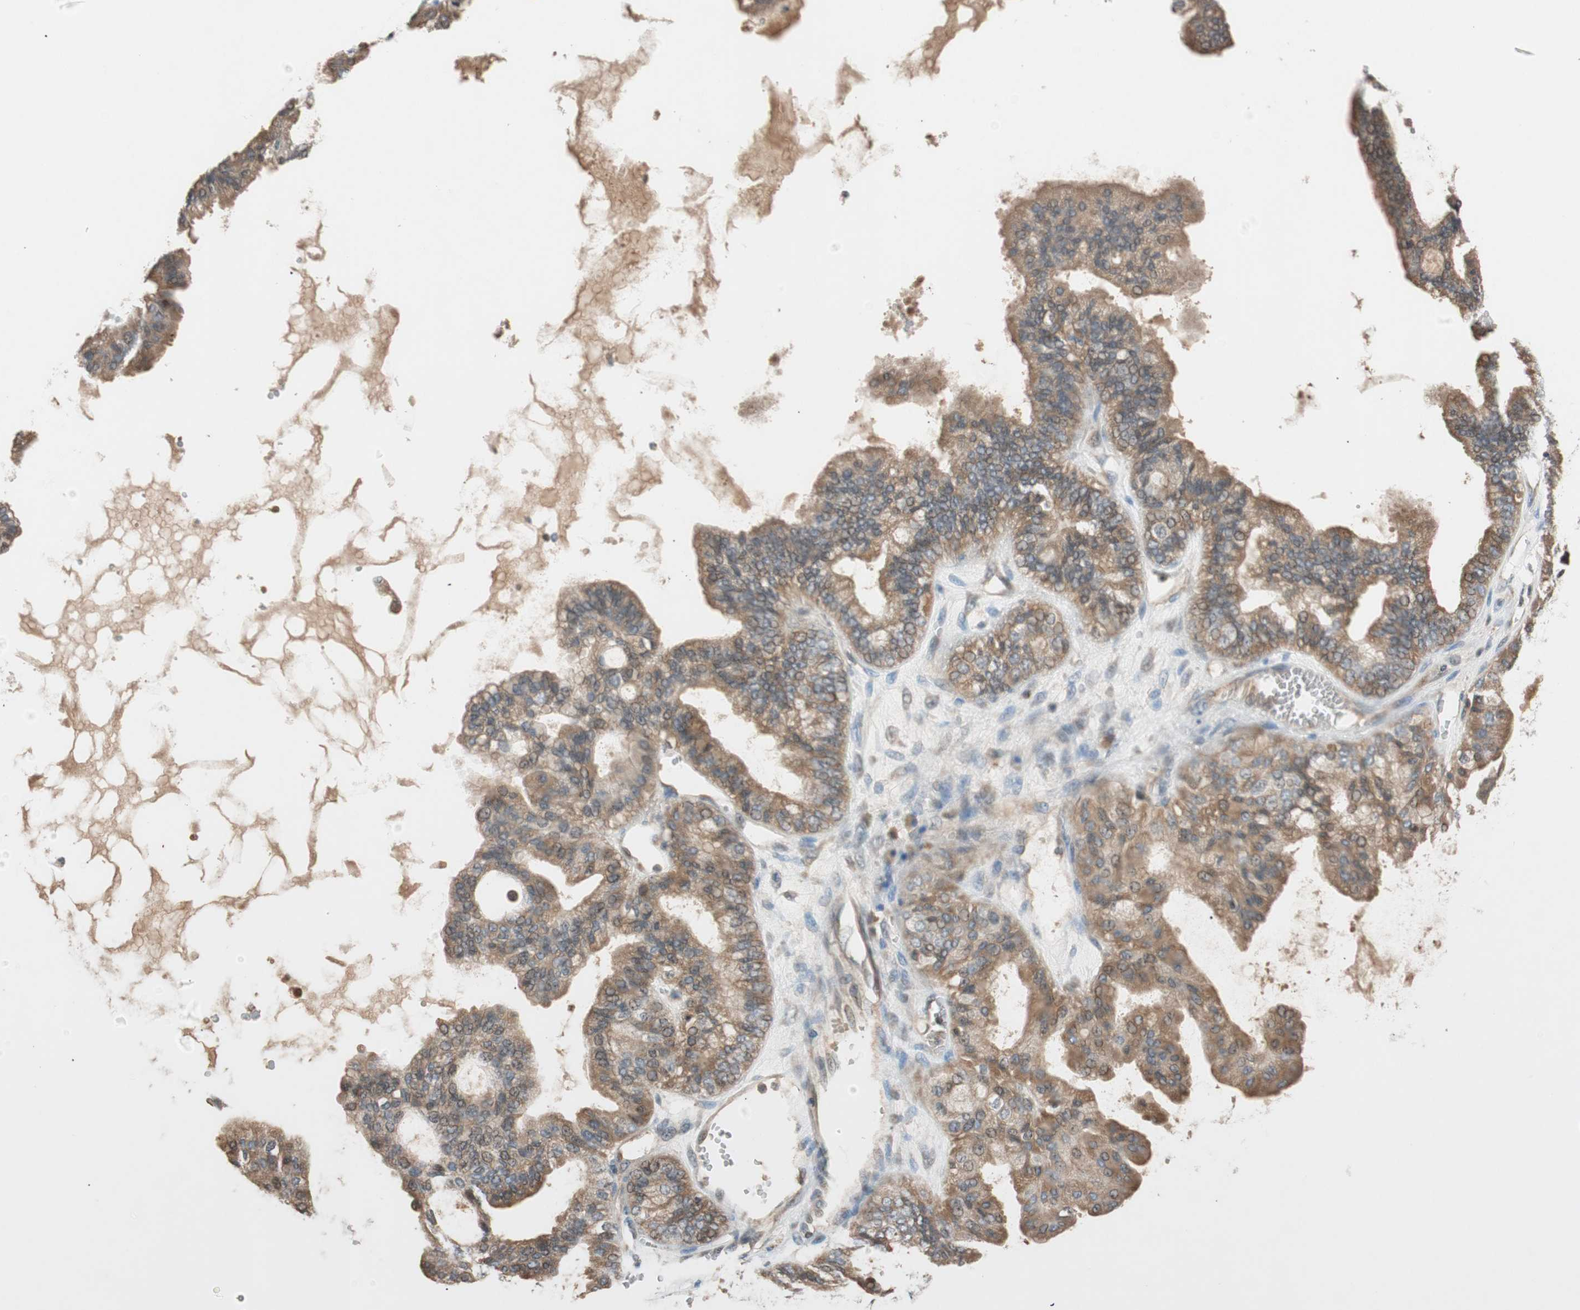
{"staining": {"intensity": "moderate", "quantity": ">75%", "location": "cytoplasmic/membranous"}, "tissue": "ovarian cancer", "cell_type": "Tumor cells", "image_type": "cancer", "snomed": [{"axis": "morphology", "description": "Carcinoma, NOS"}, {"axis": "morphology", "description": "Carcinoma, endometroid"}, {"axis": "topography", "description": "Ovary"}], "caption": "Tumor cells show medium levels of moderate cytoplasmic/membranous positivity in approximately >75% of cells in human endometroid carcinoma (ovarian).", "gene": "GLB1", "patient": {"sex": "female", "age": 50}}